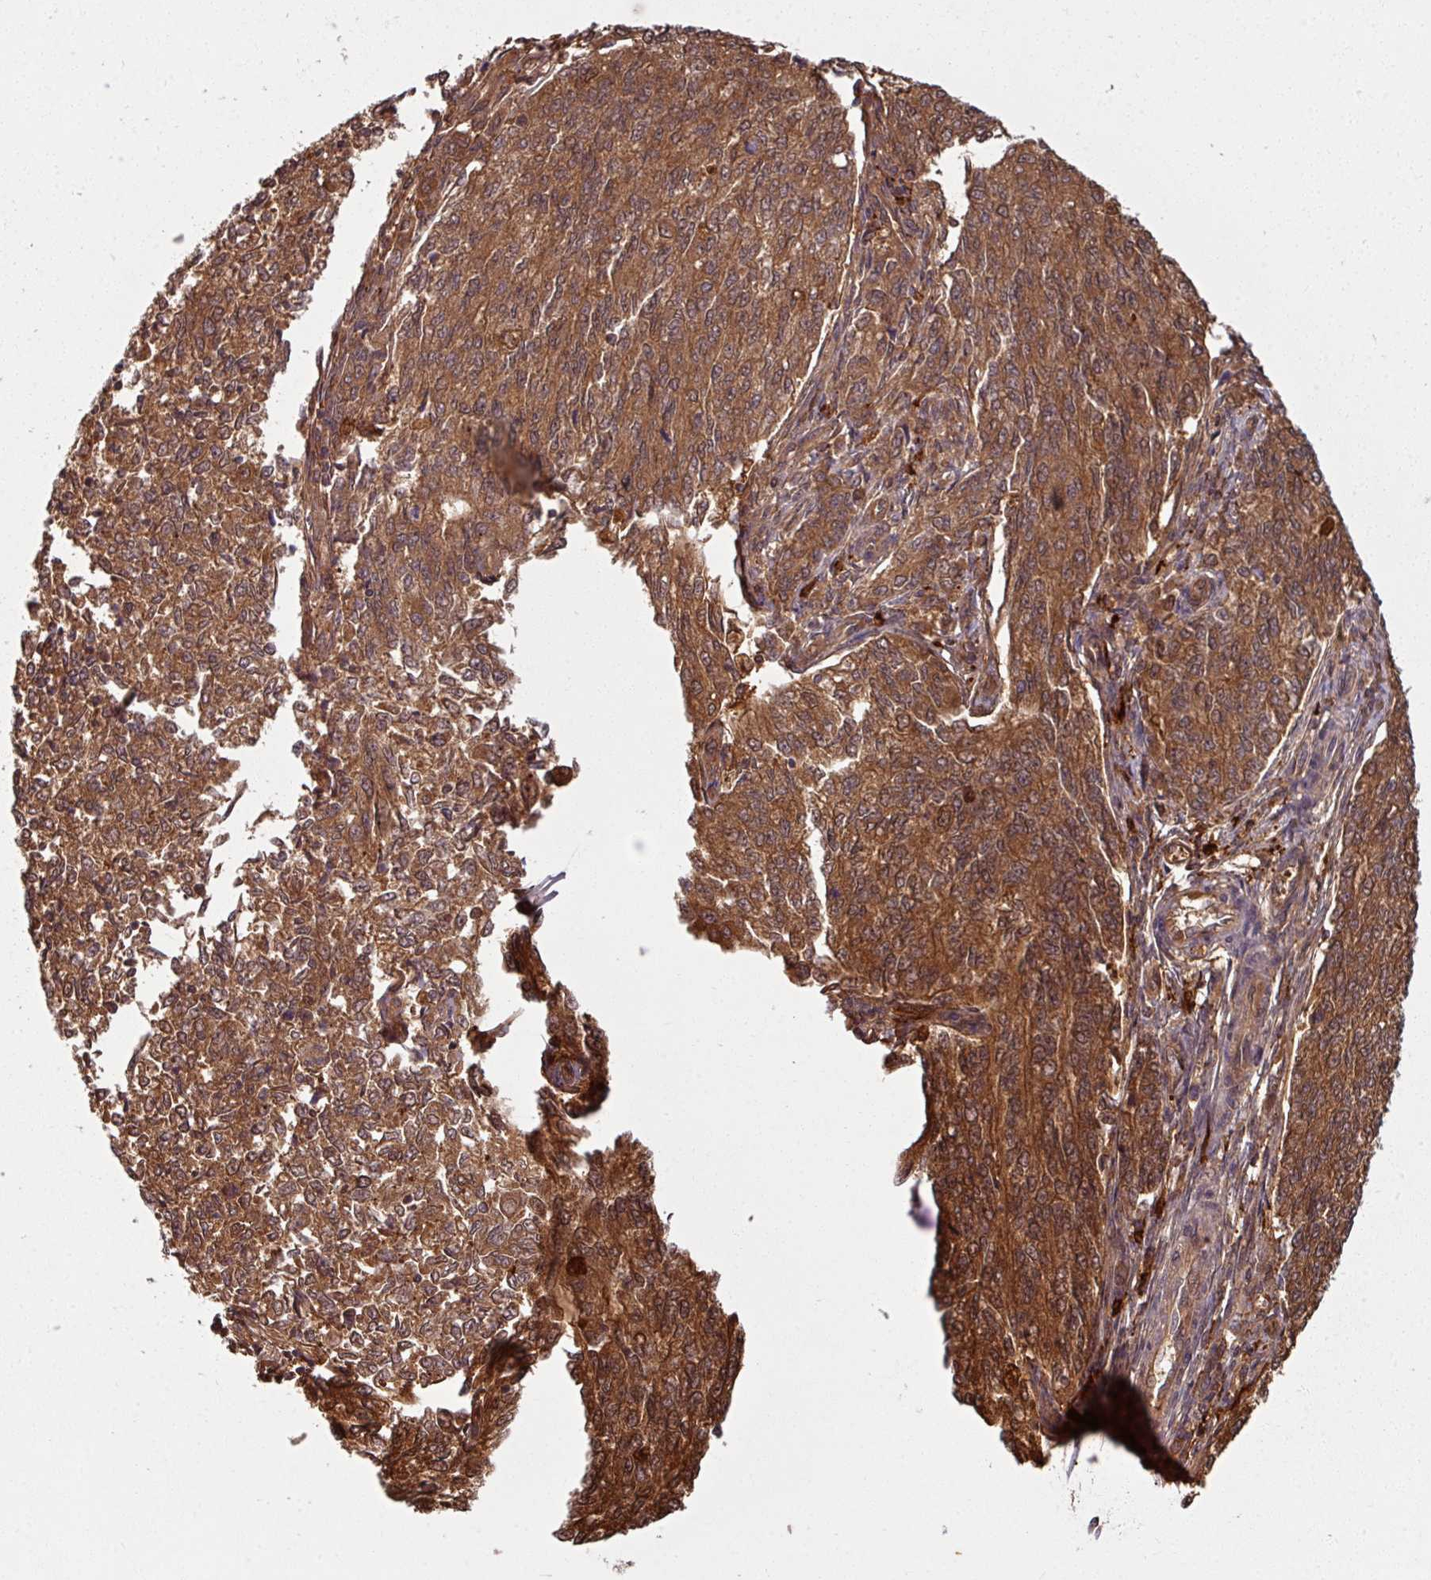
{"staining": {"intensity": "moderate", "quantity": ">75%", "location": "cytoplasmic/membranous,nuclear"}, "tissue": "endometrial cancer", "cell_type": "Tumor cells", "image_type": "cancer", "snomed": [{"axis": "morphology", "description": "Adenocarcinoma, NOS"}, {"axis": "topography", "description": "Endometrium"}], "caption": "Protein positivity by IHC shows moderate cytoplasmic/membranous and nuclear expression in approximately >75% of tumor cells in endometrial adenocarcinoma.", "gene": "KCTD11", "patient": {"sex": "female", "age": 50}}